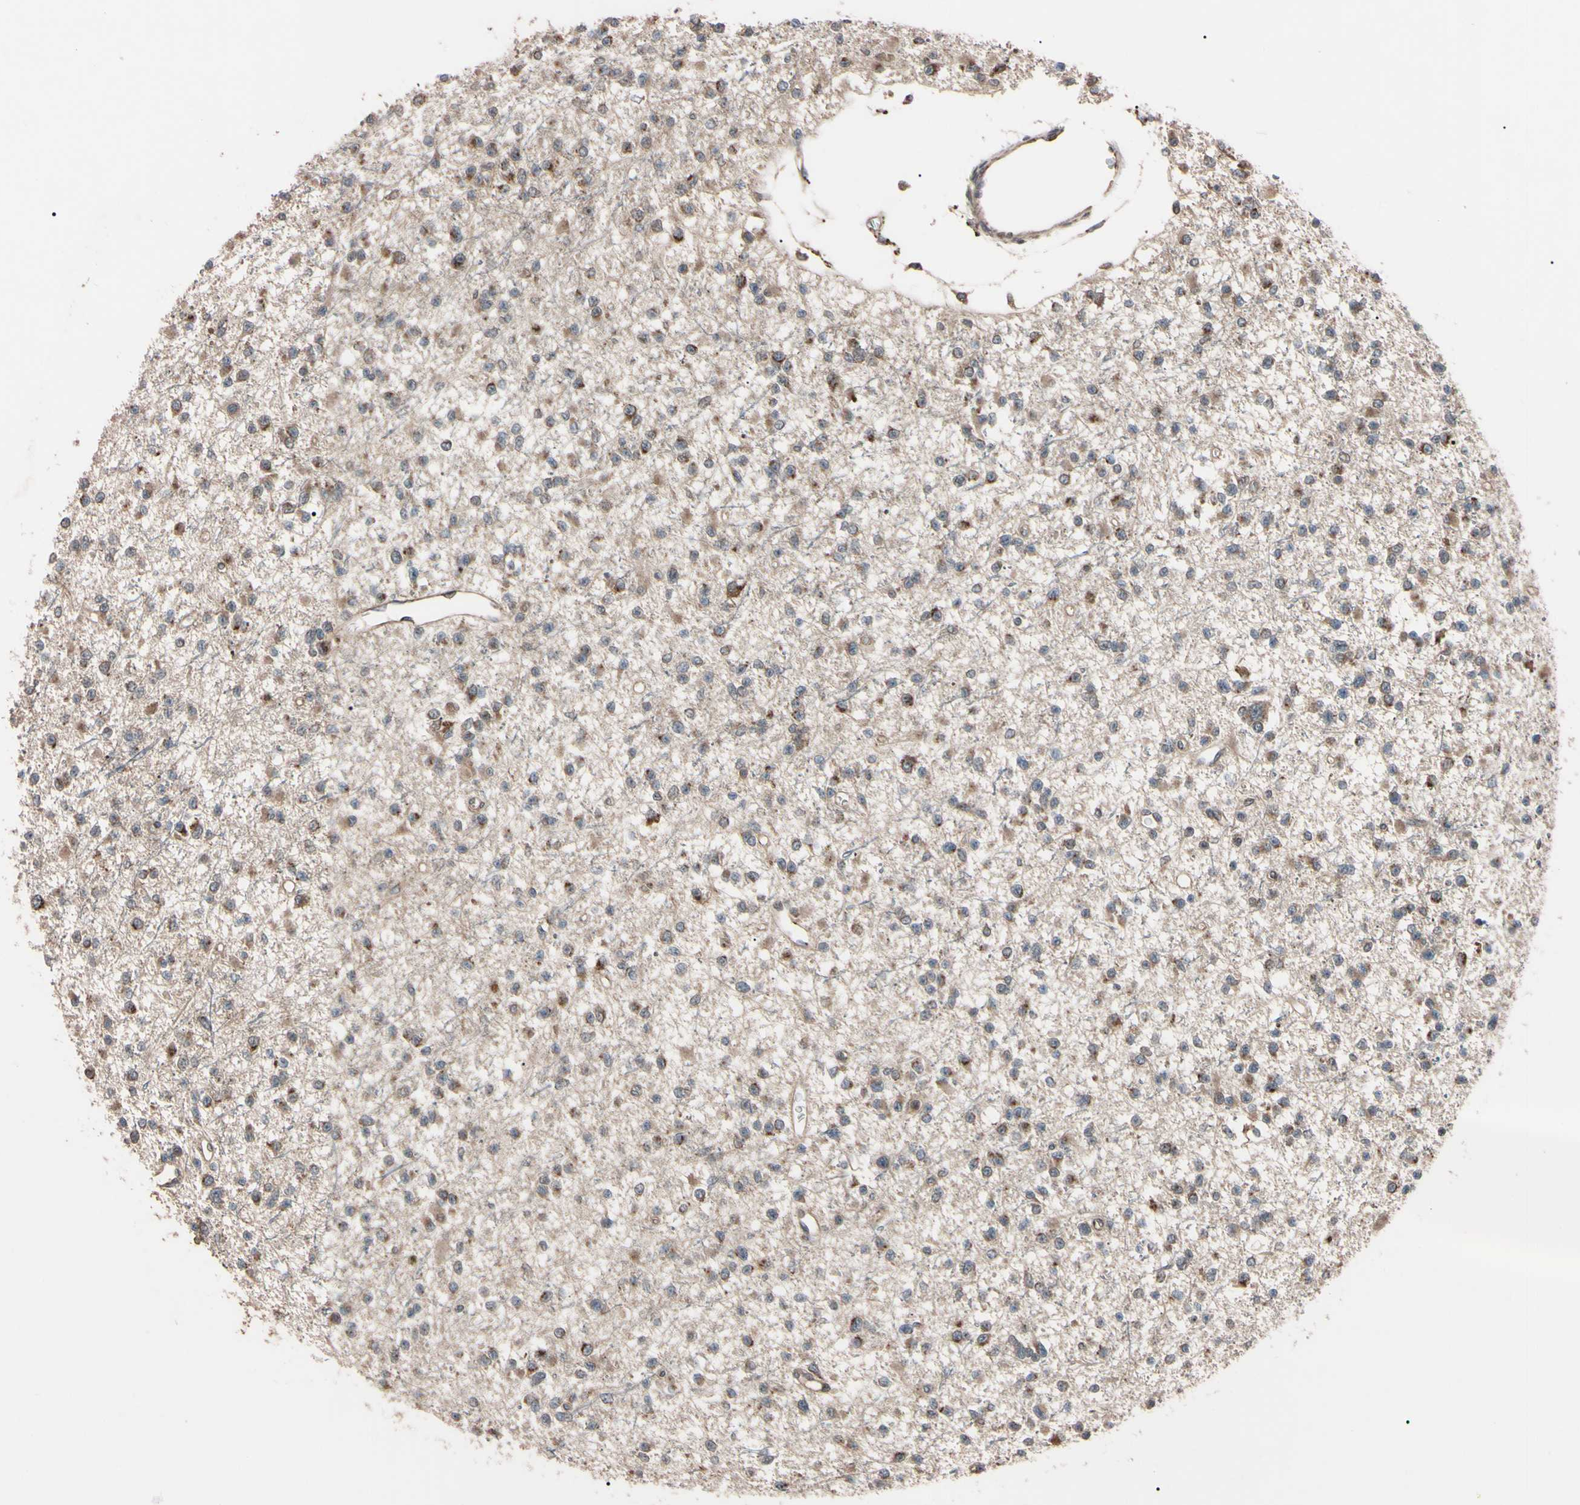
{"staining": {"intensity": "moderate", "quantity": ">75%", "location": "cytoplasmic/membranous"}, "tissue": "glioma", "cell_type": "Tumor cells", "image_type": "cancer", "snomed": [{"axis": "morphology", "description": "Glioma, malignant, Low grade"}, {"axis": "topography", "description": "Brain"}], "caption": "Human malignant glioma (low-grade) stained with a brown dye exhibits moderate cytoplasmic/membranous positive expression in about >75% of tumor cells.", "gene": "GUCY1B1", "patient": {"sex": "female", "age": 22}}